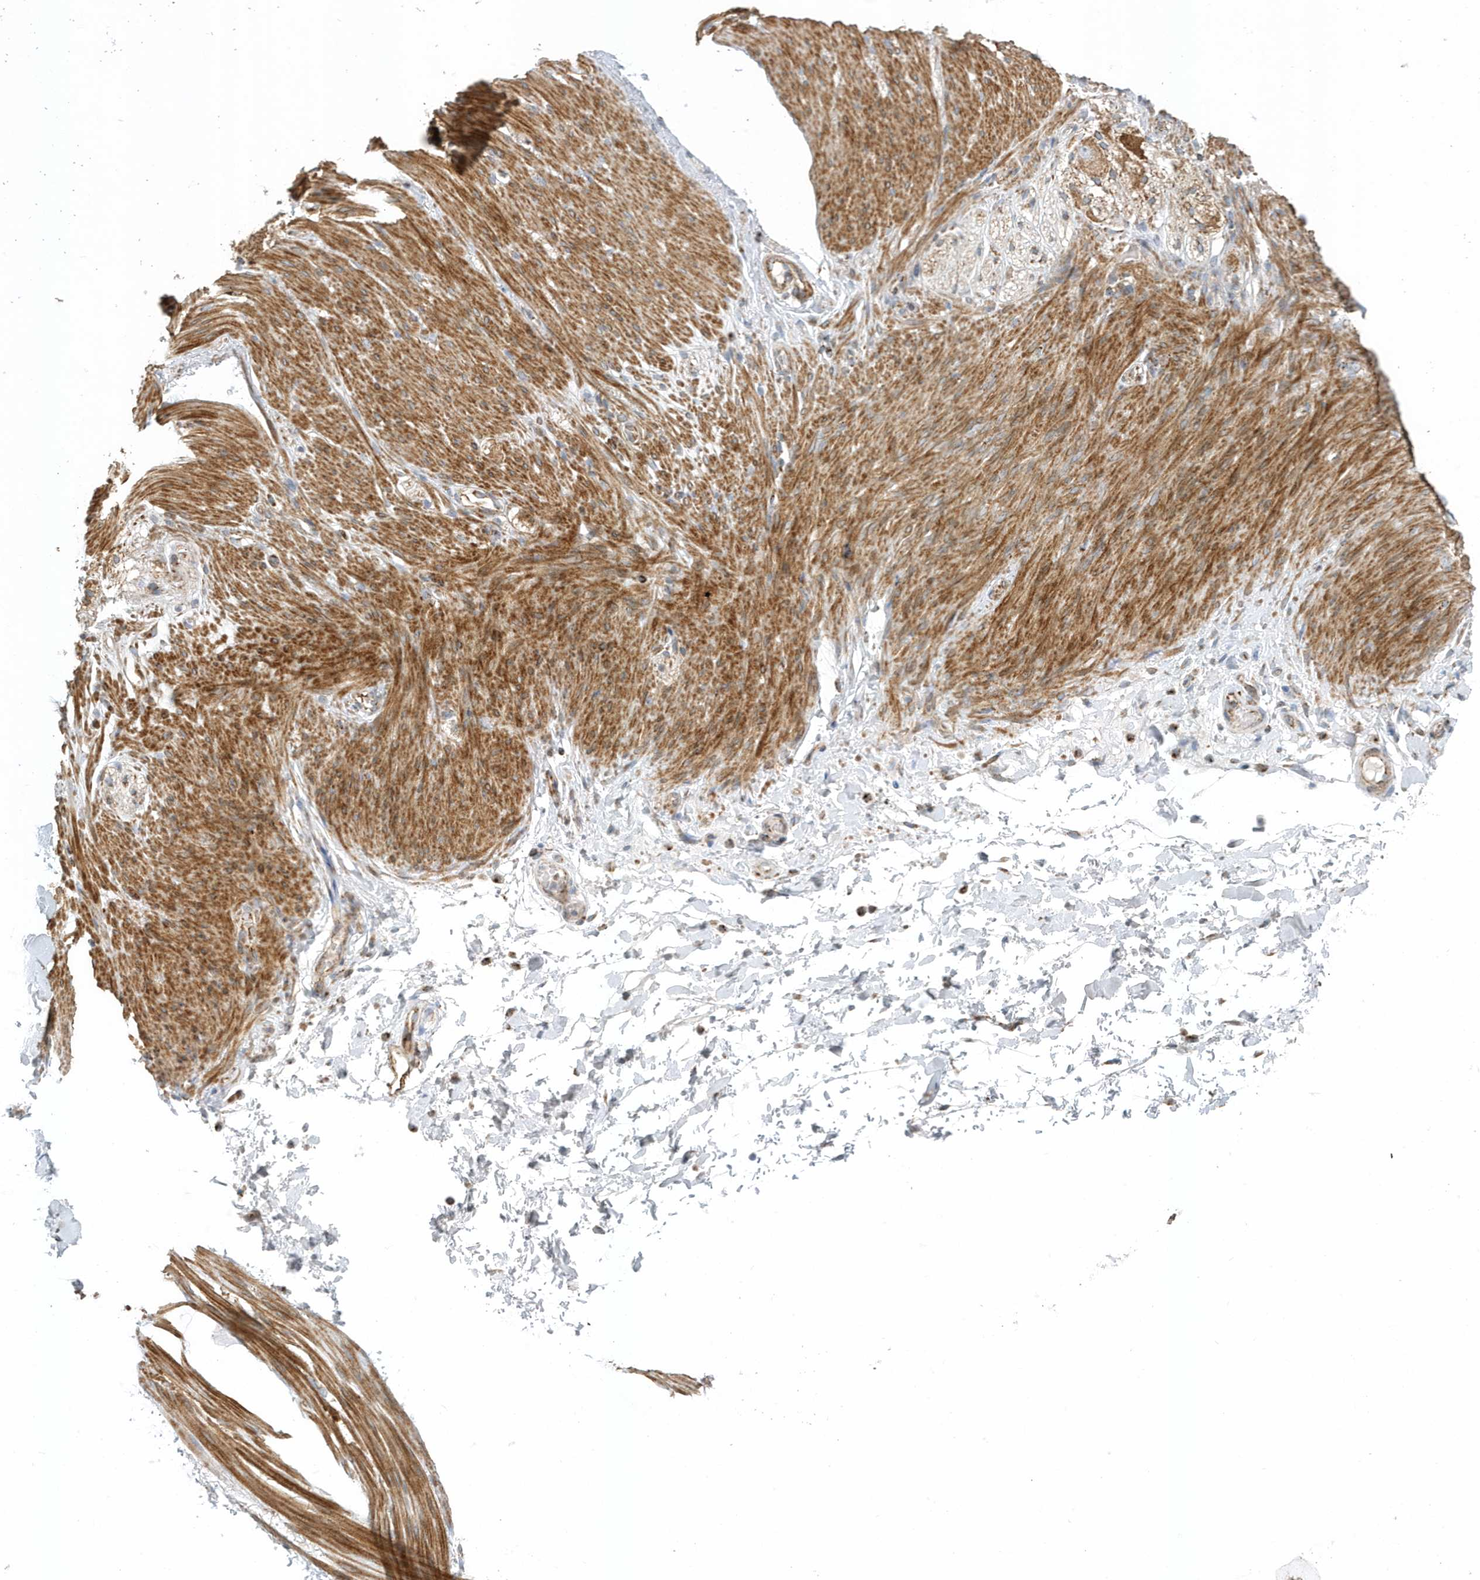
{"staining": {"intensity": "moderate", "quantity": ">75%", "location": "cytoplasmic/membranous"}, "tissue": "adipose tissue", "cell_type": "Adipocytes", "image_type": "normal", "snomed": [{"axis": "morphology", "description": "Normal tissue, NOS"}, {"axis": "topography", "description": "Colon"}, {"axis": "topography", "description": "Peripheral nerve tissue"}], "caption": "This is a histology image of immunohistochemistry (IHC) staining of unremarkable adipose tissue, which shows moderate expression in the cytoplasmic/membranous of adipocytes.", "gene": "MAN1A1", "patient": {"sex": "female", "age": 61}}